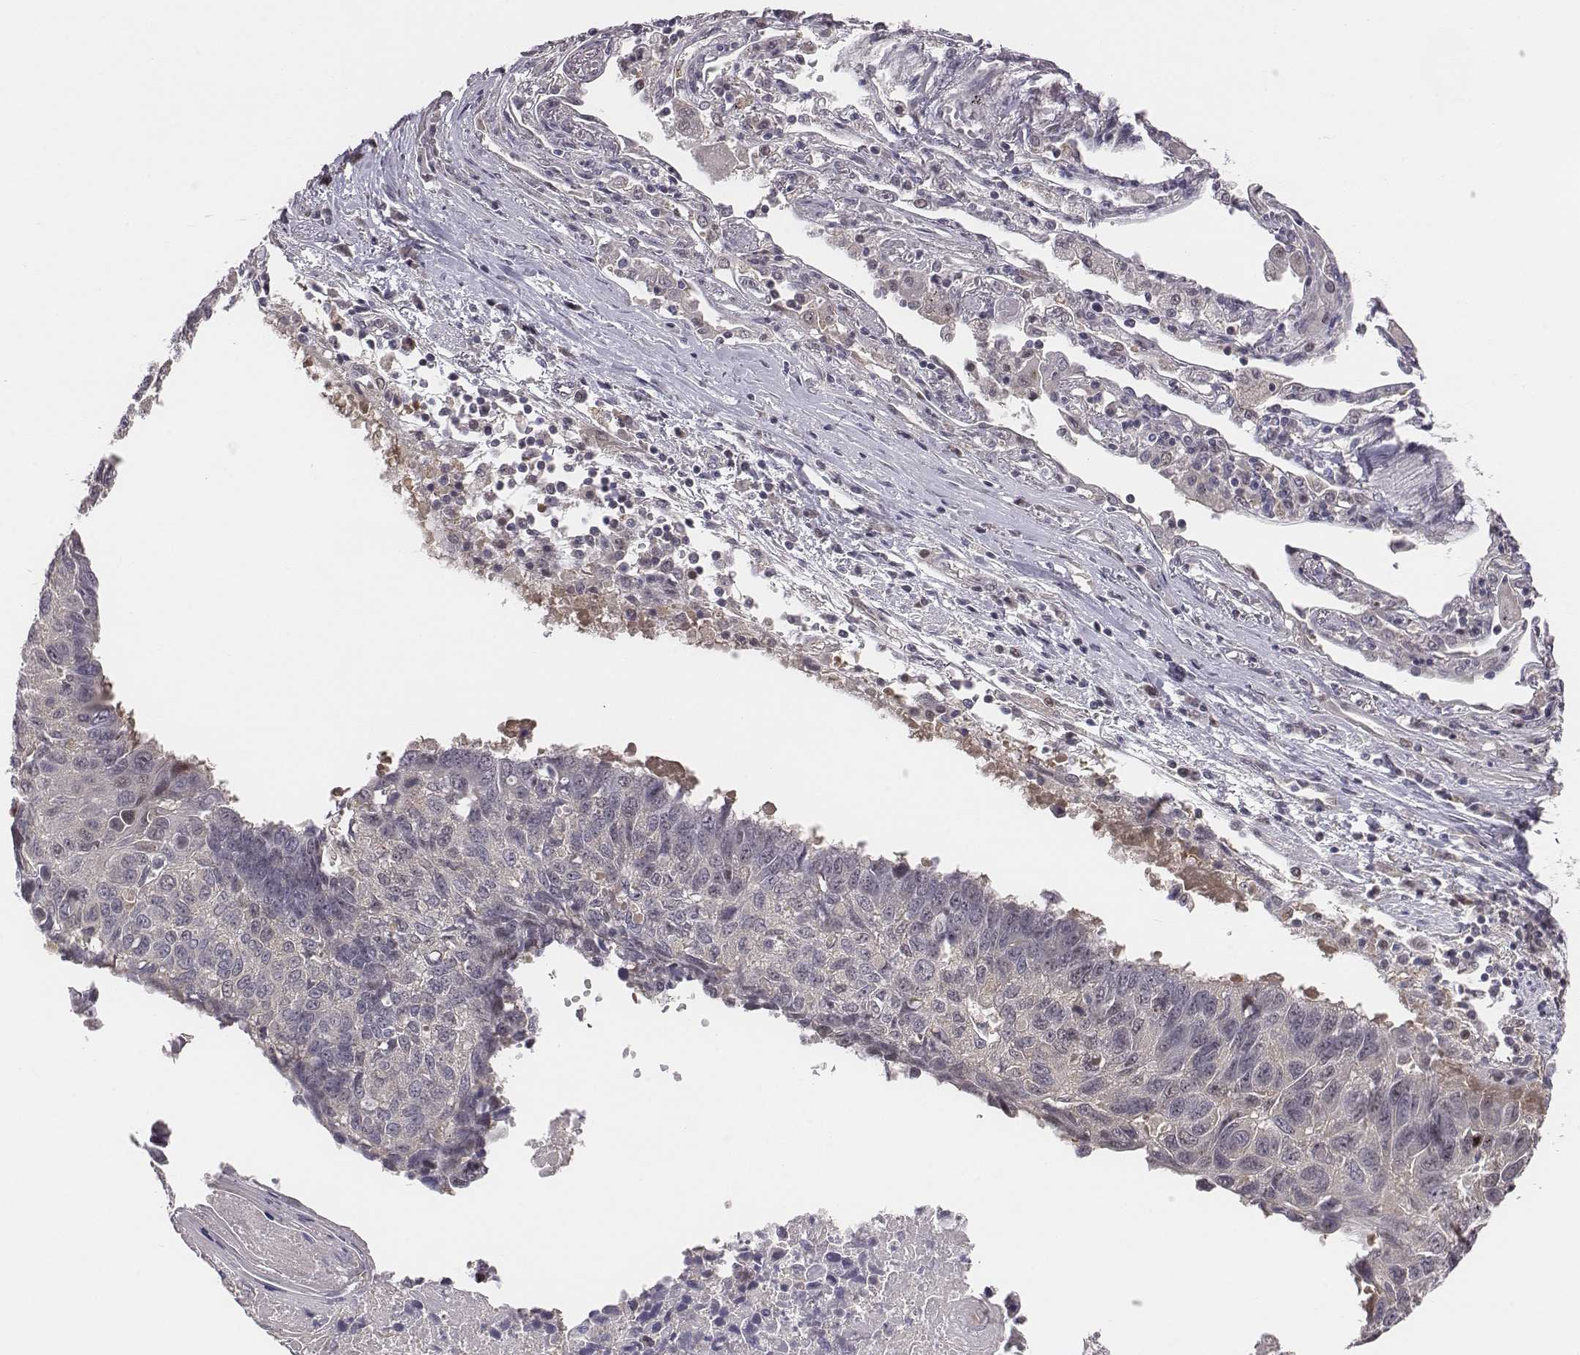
{"staining": {"intensity": "negative", "quantity": "none", "location": "none"}, "tissue": "lung cancer", "cell_type": "Tumor cells", "image_type": "cancer", "snomed": [{"axis": "morphology", "description": "Squamous cell carcinoma, NOS"}, {"axis": "topography", "description": "Lung"}], "caption": "IHC of human lung squamous cell carcinoma displays no staining in tumor cells.", "gene": "SMURF2", "patient": {"sex": "male", "age": 73}}